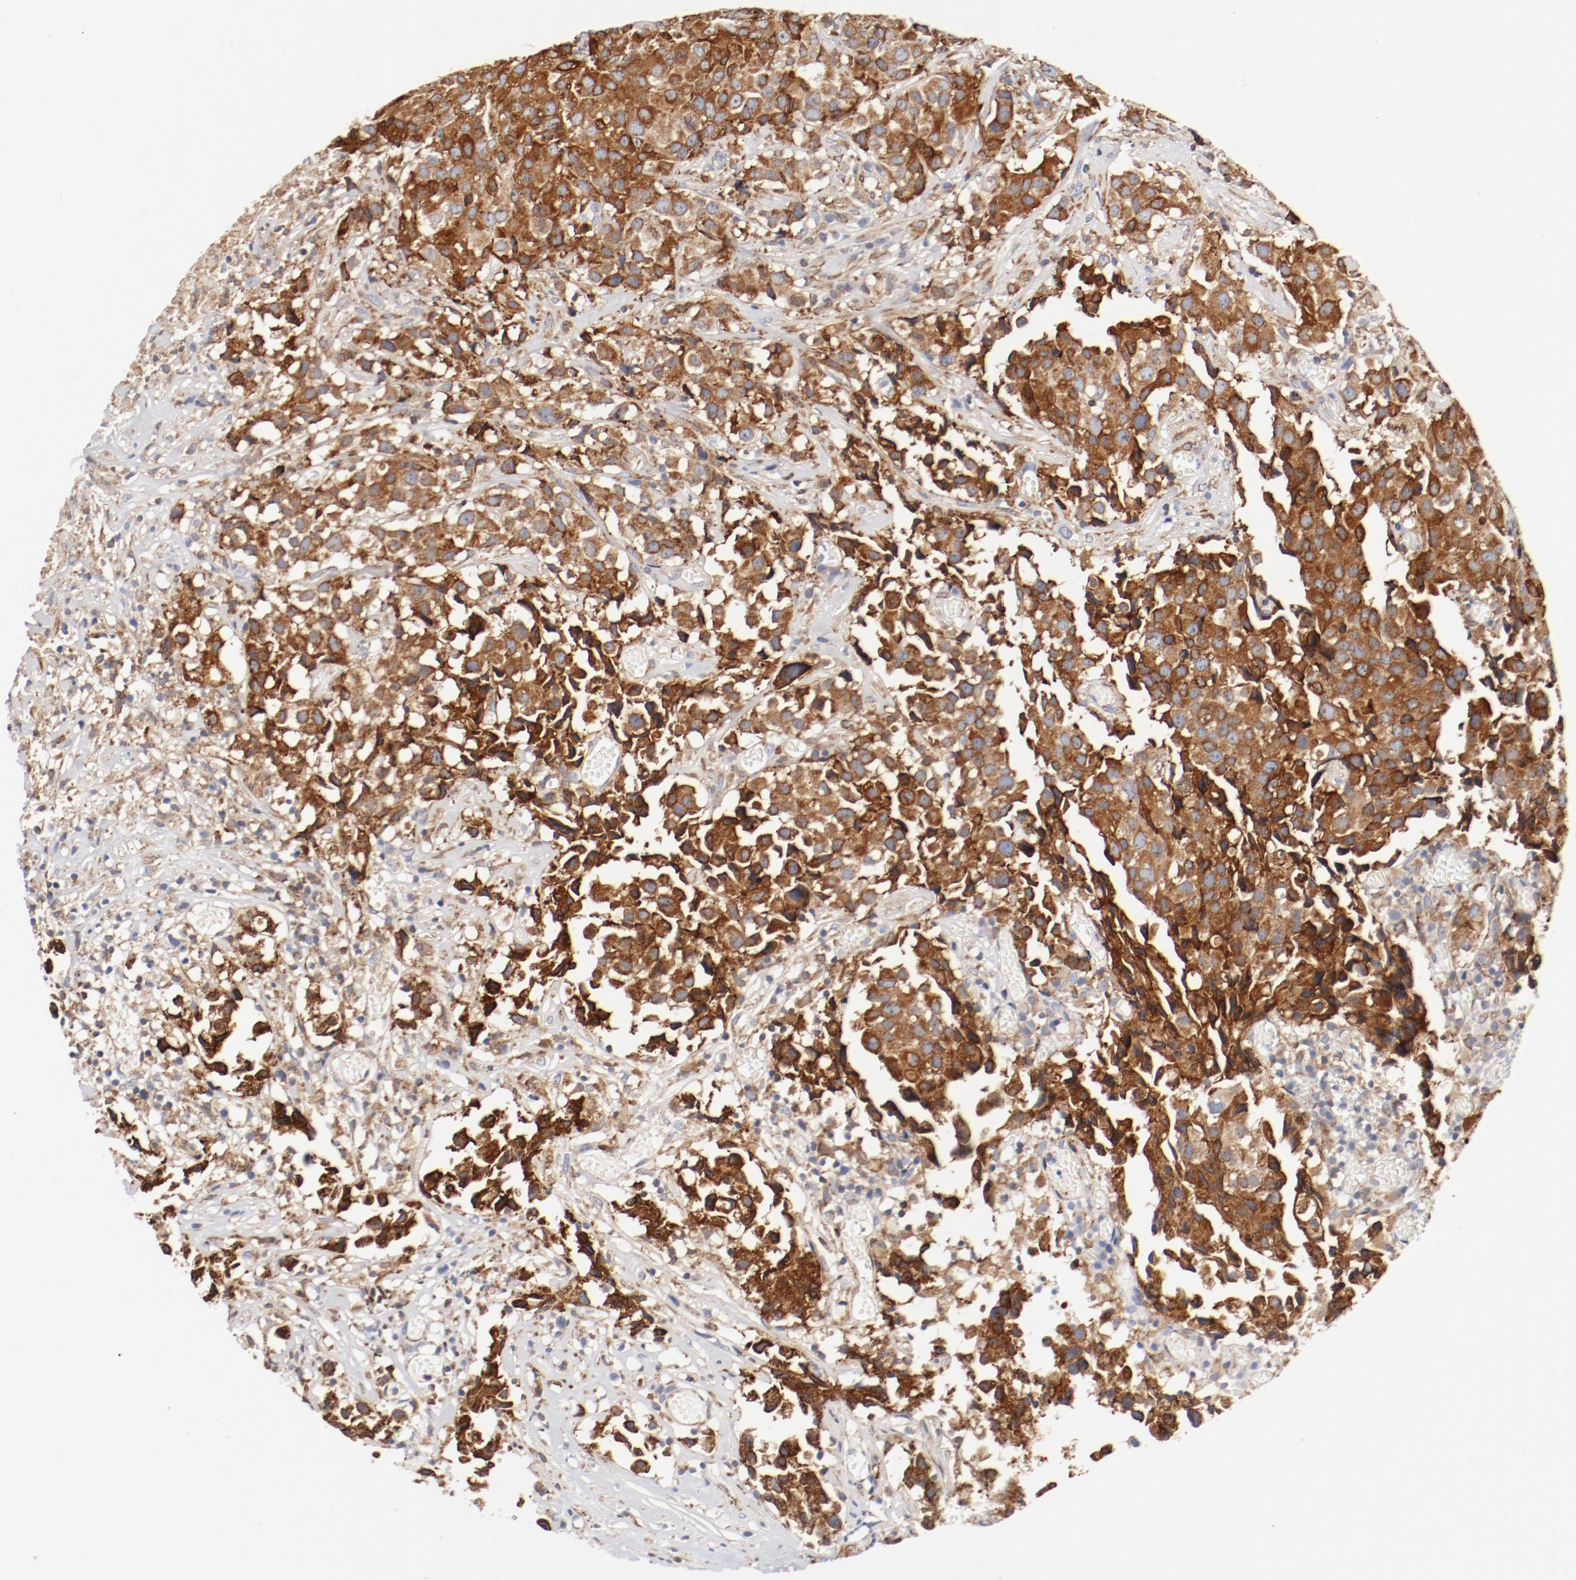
{"staining": {"intensity": "strong", "quantity": ">75%", "location": "cytoplasmic/membranous"}, "tissue": "urothelial cancer", "cell_type": "Tumor cells", "image_type": "cancer", "snomed": [{"axis": "morphology", "description": "Urothelial carcinoma, High grade"}, {"axis": "topography", "description": "Urinary bladder"}], "caption": "Brown immunohistochemical staining in high-grade urothelial carcinoma shows strong cytoplasmic/membranous expression in approximately >75% of tumor cells. (DAB (3,3'-diaminobenzidine) IHC with brightfield microscopy, high magnification).", "gene": "PDPK1", "patient": {"sex": "female", "age": 75}}